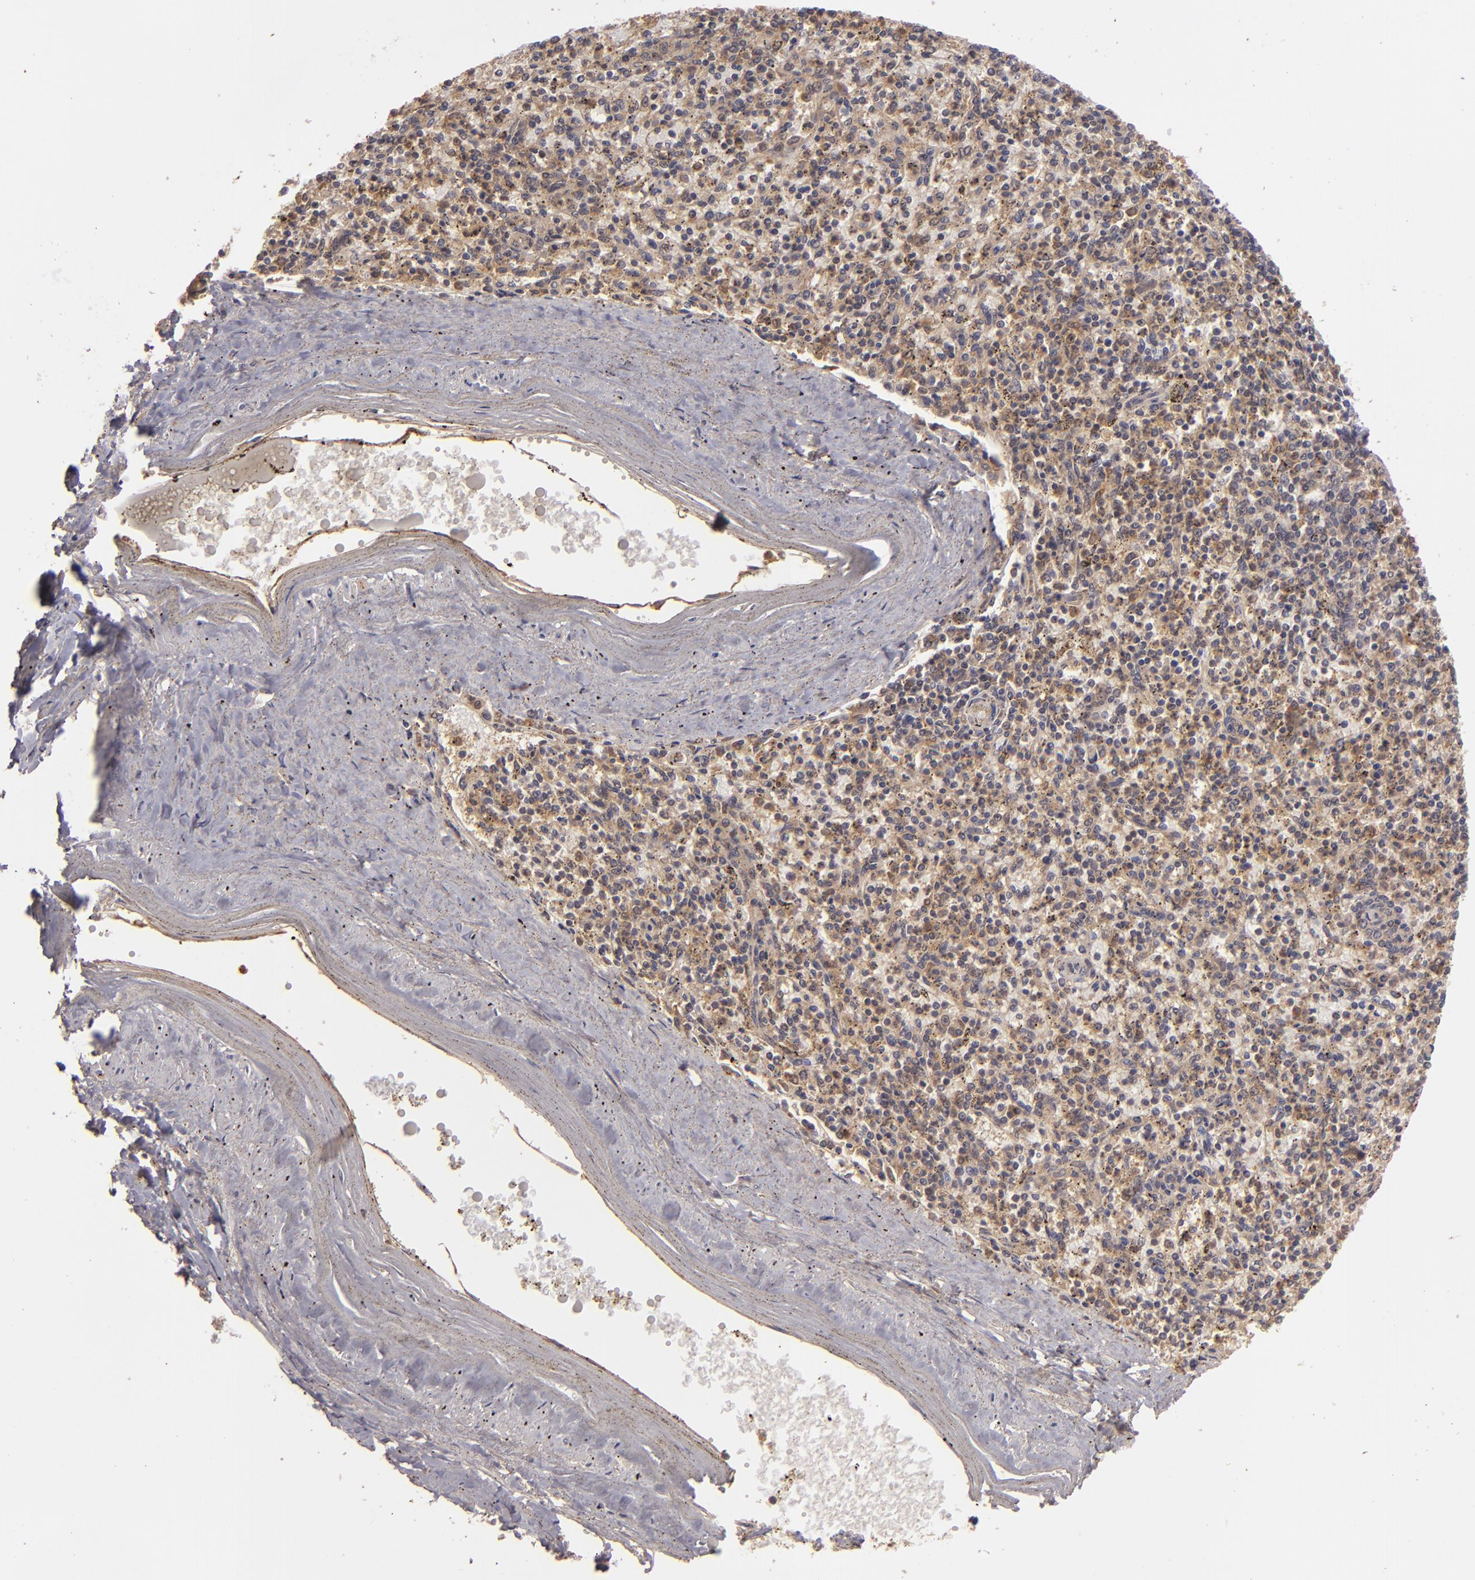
{"staining": {"intensity": "moderate", "quantity": ">75%", "location": "cytoplasmic/membranous"}, "tissue": "spleen", "cell_type": "Cells in red pulp", "image_type": "normal", "snomed": [{"axis": "morphology", "description": "Normal tissue, NOS"}, {"axis": "topography", "description": "Spleen"}], "caption": "Immunohistochemistry (DAB) staining of unremarkable spleen shows moderate cytoplasmic/membranous protein positivity in about >75% of cells in red pulp. (brown staining indicates protein expression, while blue staining denotes nuclei).", "gene": "PRKCD", "patient": {"sex": "male", "age": 72}}